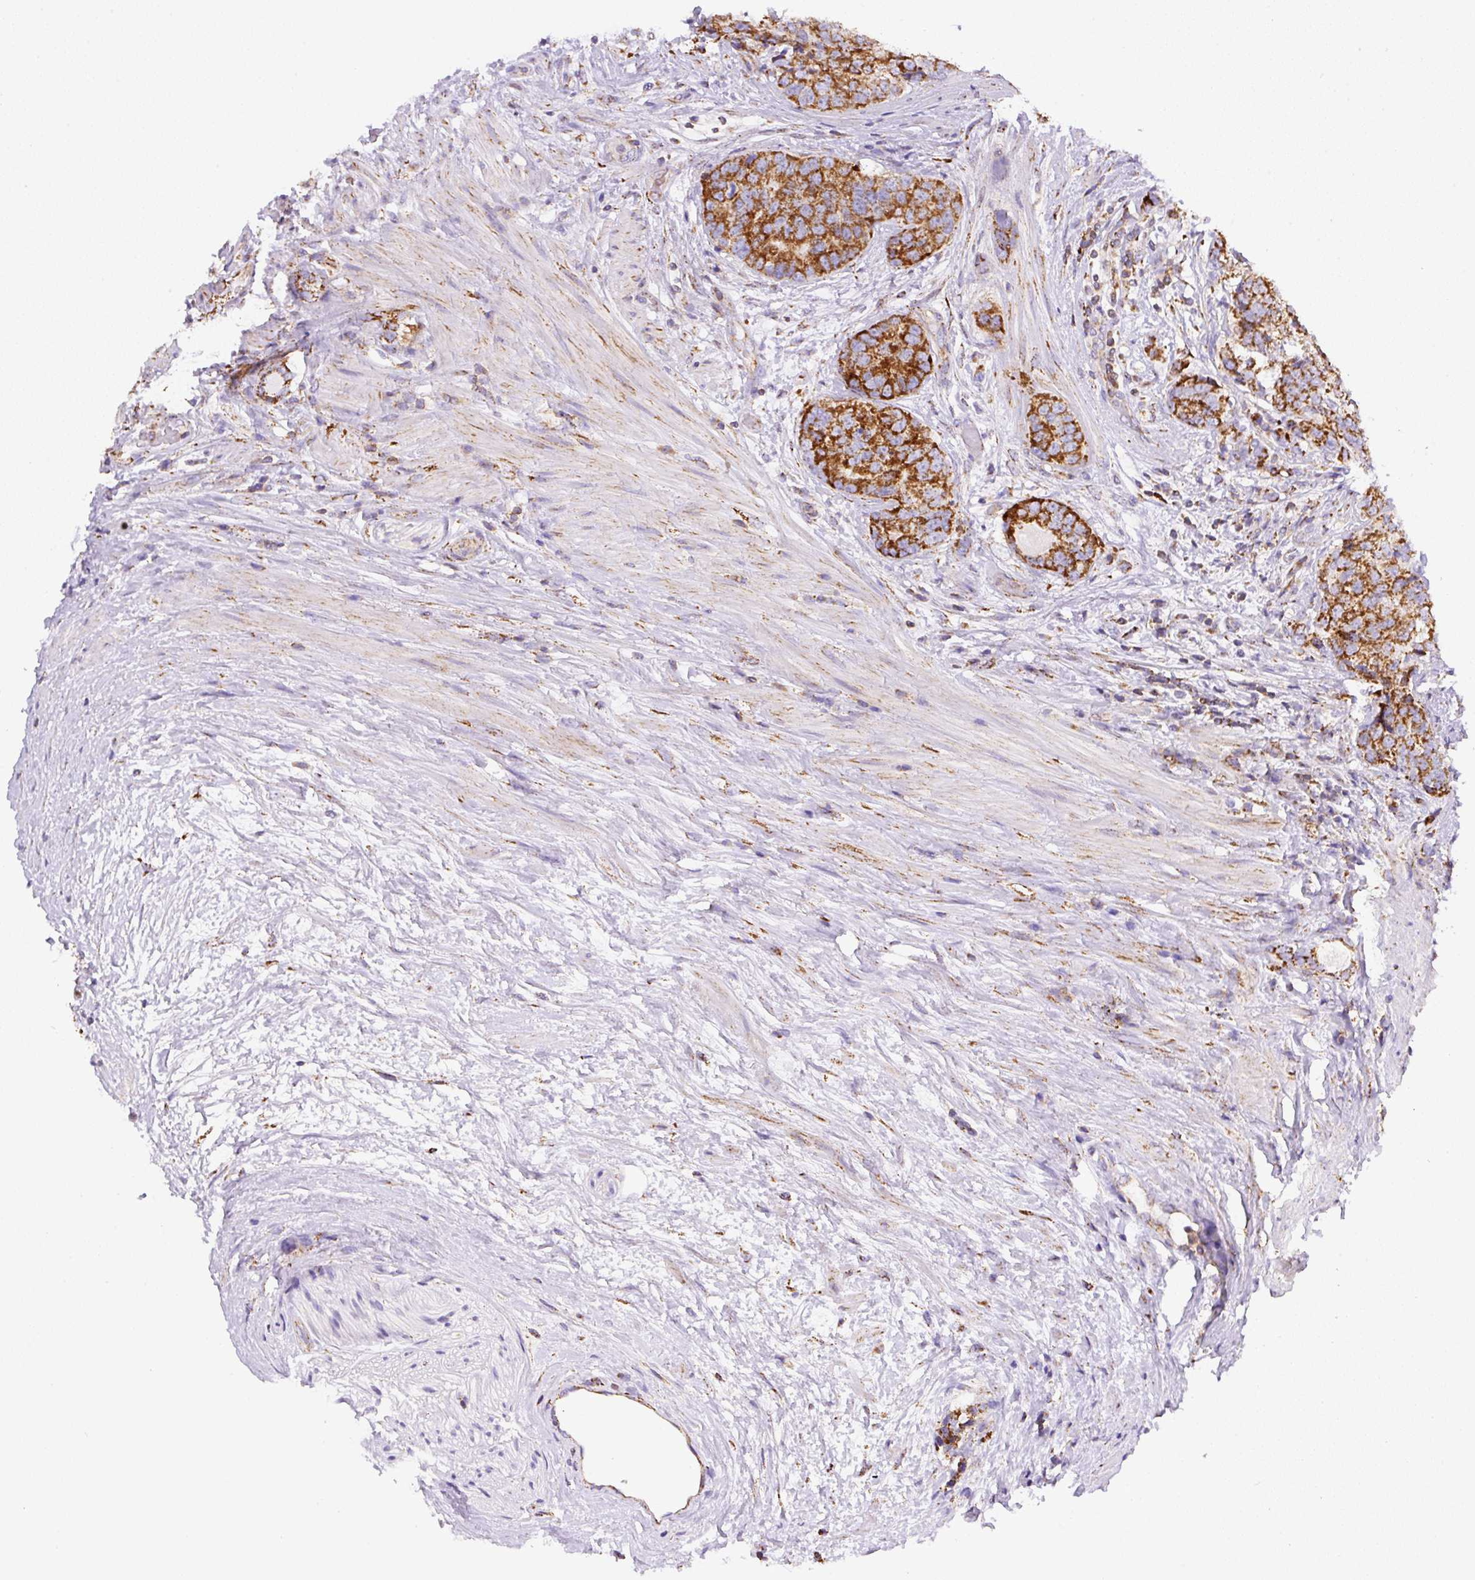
{"staining": {"intensity": "strong", "quantity": ">75%", "location": "cytoplasmic/membranous"}, "tissue": "prostate cancer", "cell_type": "Tumor cells", "image_type": "cancer", "snomed": [{"axis": "morphology", "description": "Adenocarcinoma, High grade"}, {"axis": "topography", "description": "Prostate"}], "caption": "Prostate adenocarcinoma (high-grade) stained with a protein marker reveals strong staining in tumor cells.", "gene": "NF1", "patient": {"sex": "male", "age": 68}}